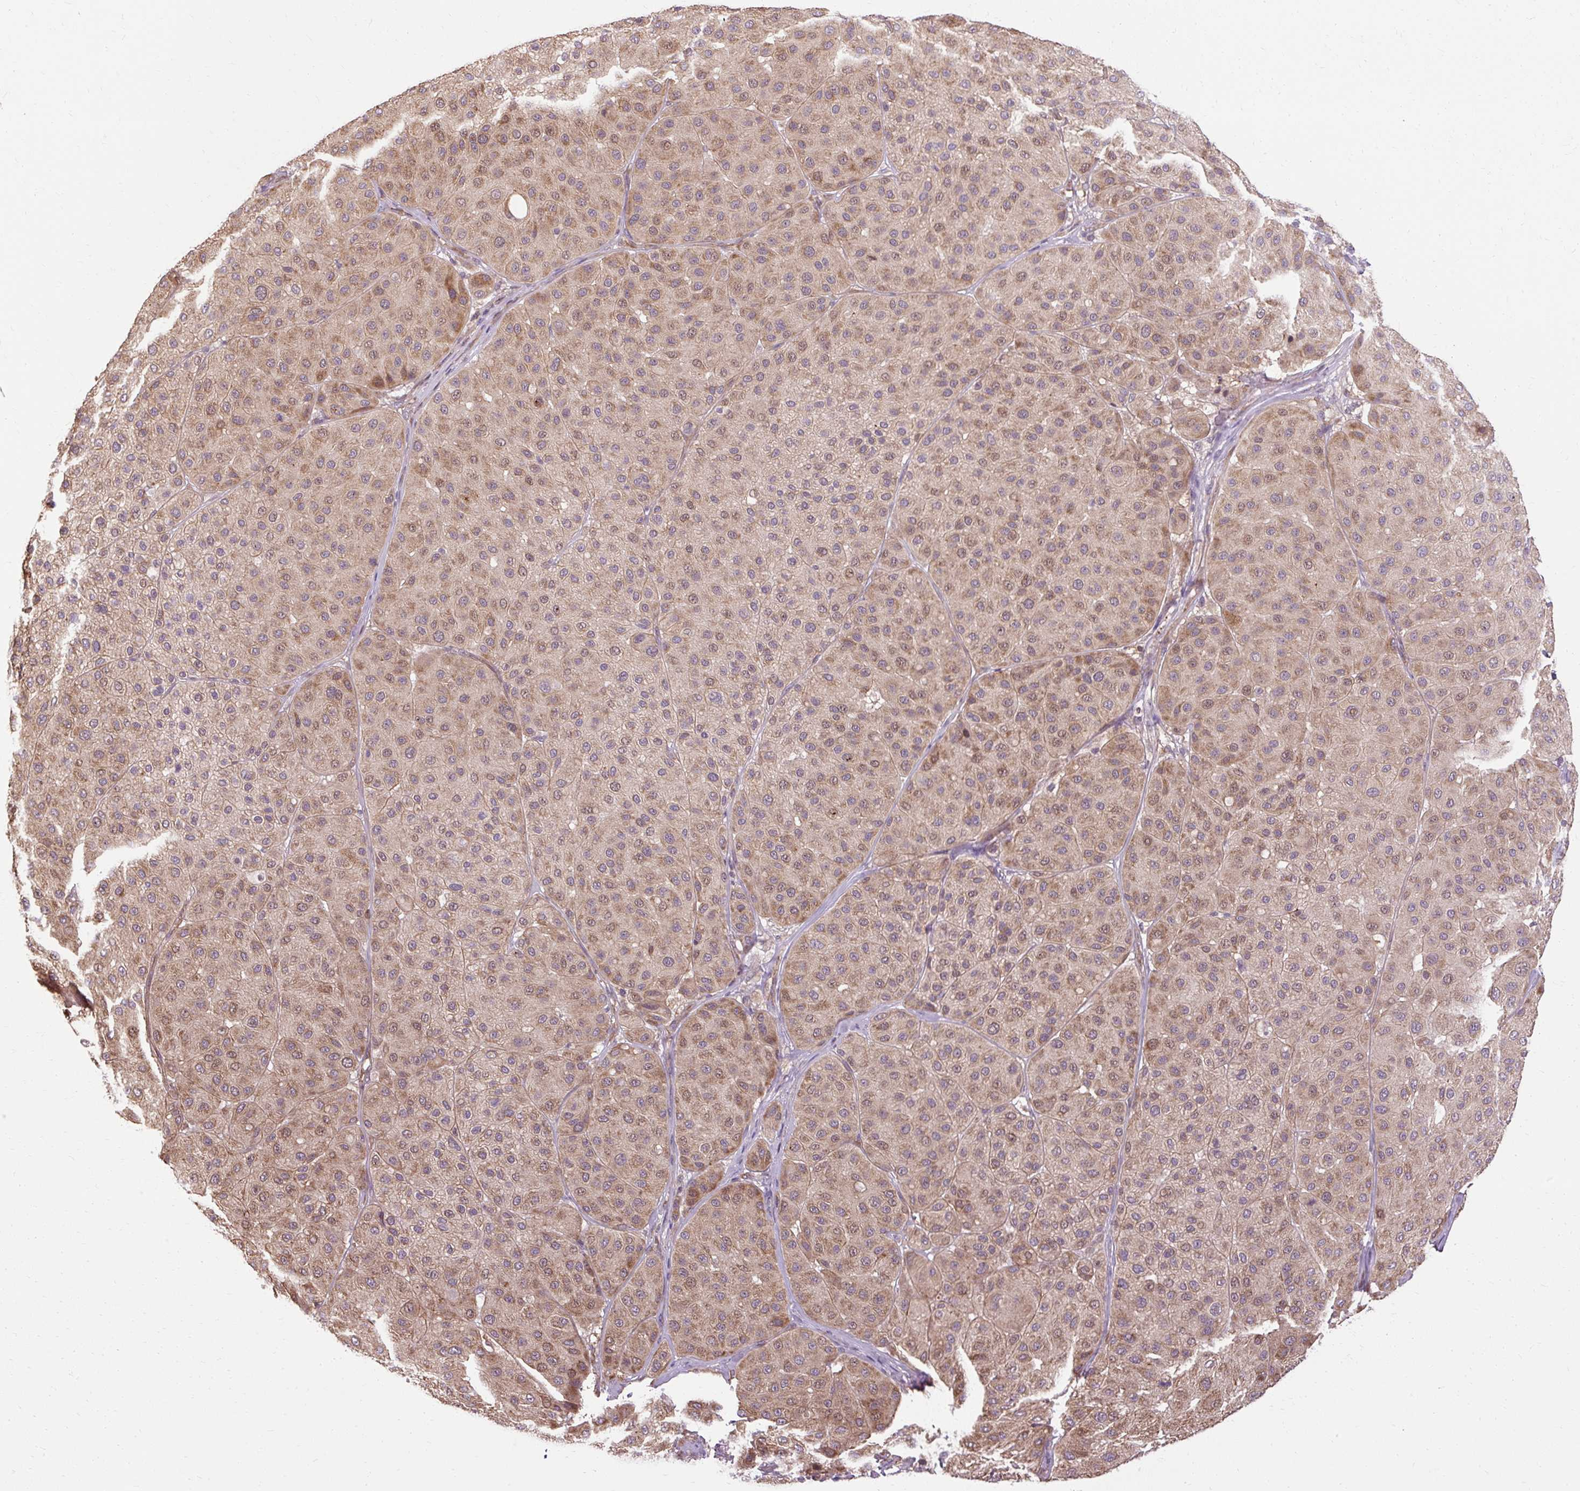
{"staining": {"intensity": "moderate", "quantity": ">75%", "location": "cytoplasmic/membranous"}, "tissue": "melanoma", "cell_type": "Tumor cells", "image_type": "cancer", "snomed": [{"axis": "morphology", "description": "Malignant melanoma, Metastatic site"}, {"axis": "topography", "description": "Smooth muscle"}], "caption": "Immunohistochemical staining of human malignant melanoma (metastatic site) displays medium levels of moderate cytoplasmic/membranous positivity in approximately >75% of tumor cells. The staining was performed using DAB to visualize the protein expression in brown, while the nuclei were stained in blue with hematoxylin (Magnification: 20x).", "gene": "FLRT1", "patient": {"sex": "male", "age": 41}}